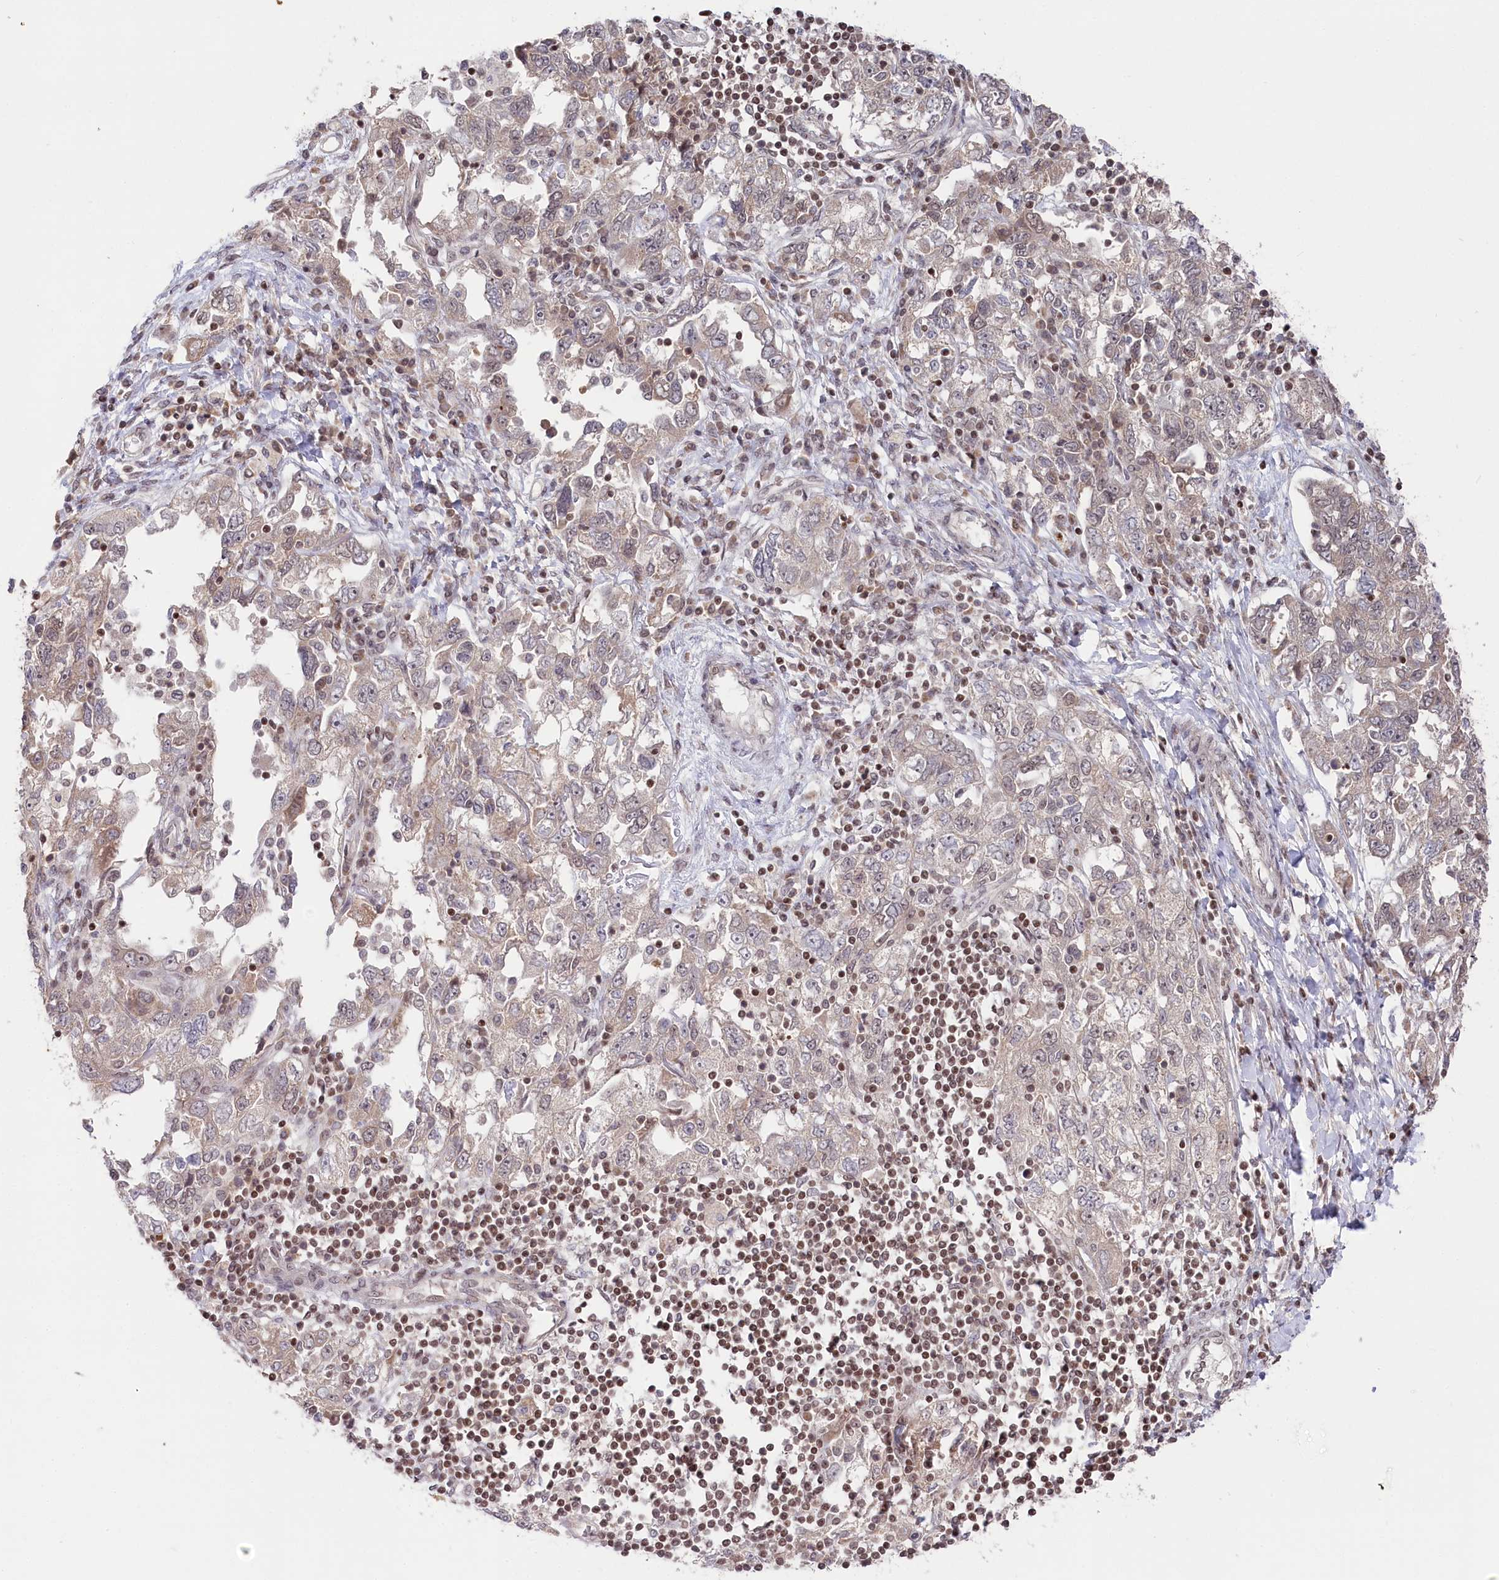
{"staining": {"intensity": "weak", "quantity": "<25%", "location": "nuclear"}, "tissue": "ovarian cancer", "cell_type": "Tumor cells", "image_type": "cancer", "snomed": [{"axis": "morphology", "description": "Carcinoma, NOS"}, {"axis": "morphology", "description": "Cystadenocarcinoma, serous, NOS"}, {"axis": "topography", "description": "Ovary"}], "caption": "An immunohistochemistry (IHC) histopathology image of ovarian cancer (carcinoma) is shown. There is no staining in tumor cells of ovarian cancer (carcinoma). (DAB immunohistochemistry visualized using brightfield microscopy, high magnification).", "gene": "CGGBP1", "patient": {"sex": "female", "age": 69}}